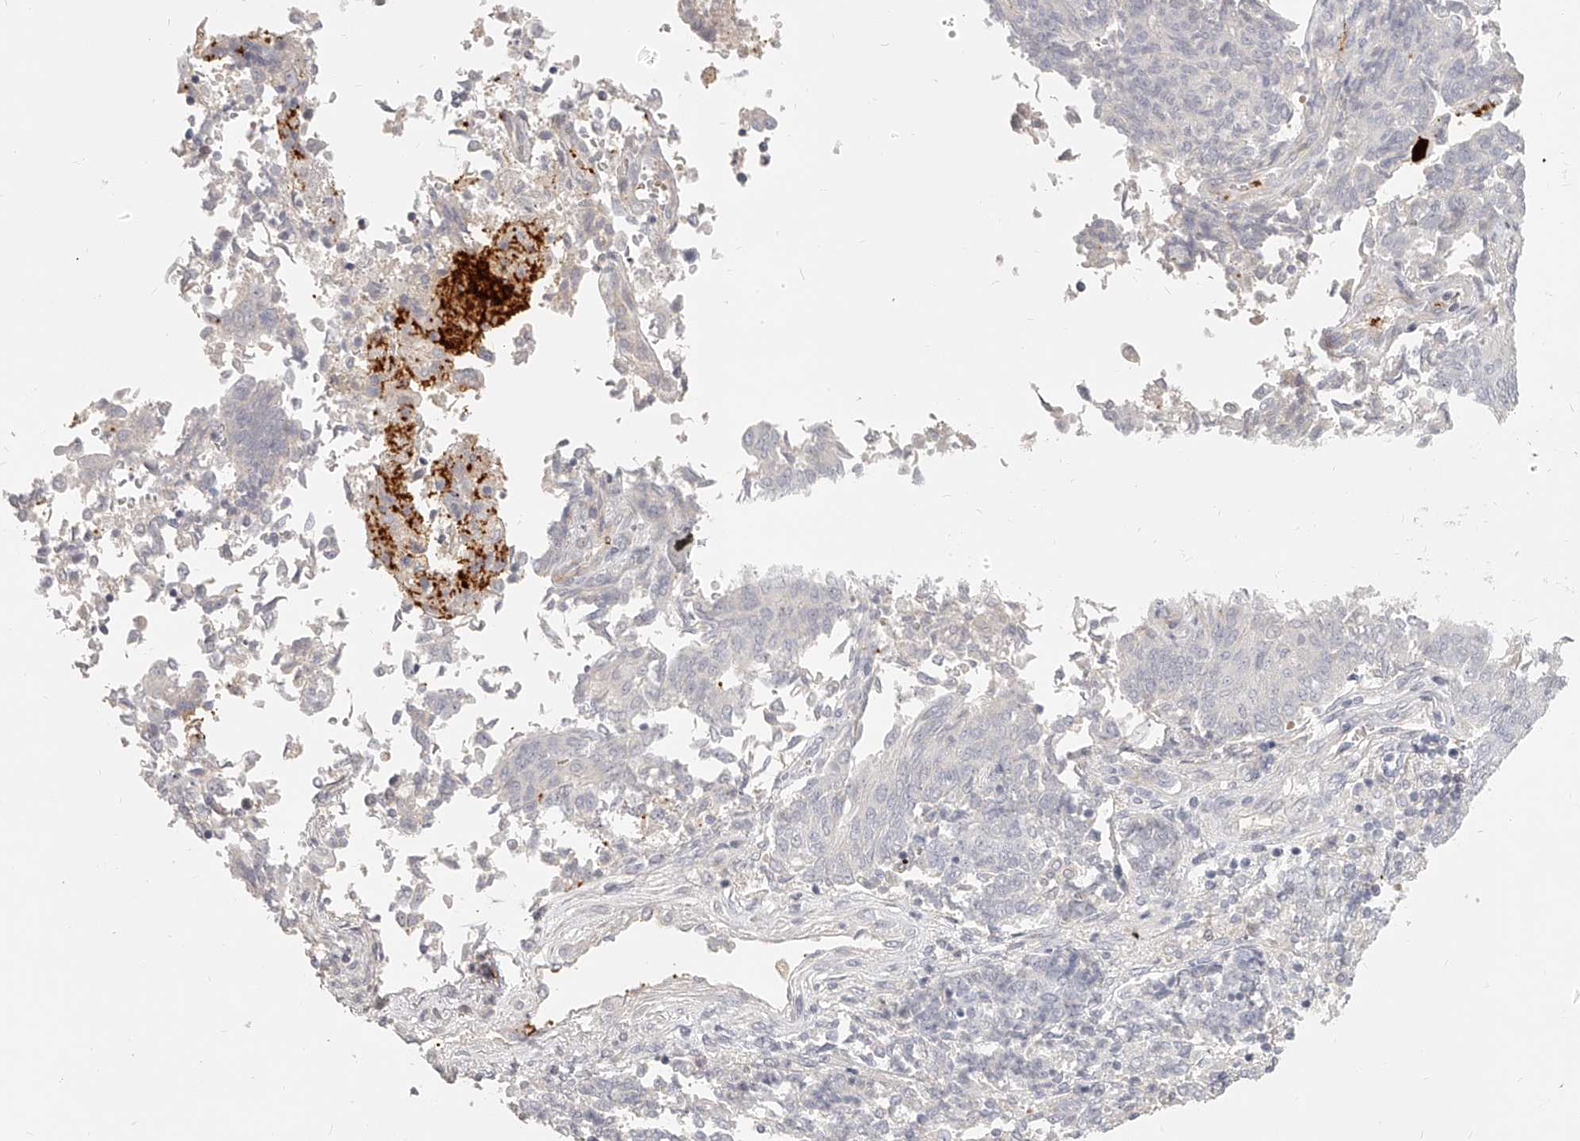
{"staining": {"intensity": "negative", "quantity": "none", "location": "none"}, "tissue": "endometrial cancer", "cell_type": "Tumor cells", "image_type": "cancer", "snomed": [{"axis": "morphology", "description": "Adenocarcinoma, NOS"}, {"axis": "topography", "description": "Endometrium"}], "caption": "Tumor cells are negative for brown protein staining in endometrial cancer (adenocarcinoma). (Stains: DAB (3,3'-diaminobenzidine) immunohistochemistry with hematoxylin counter stain, Microscopy: brightfield microscopy at high magnification).", "gene": "ITGB3", "patient": {"sex": "female", "age": 80}}